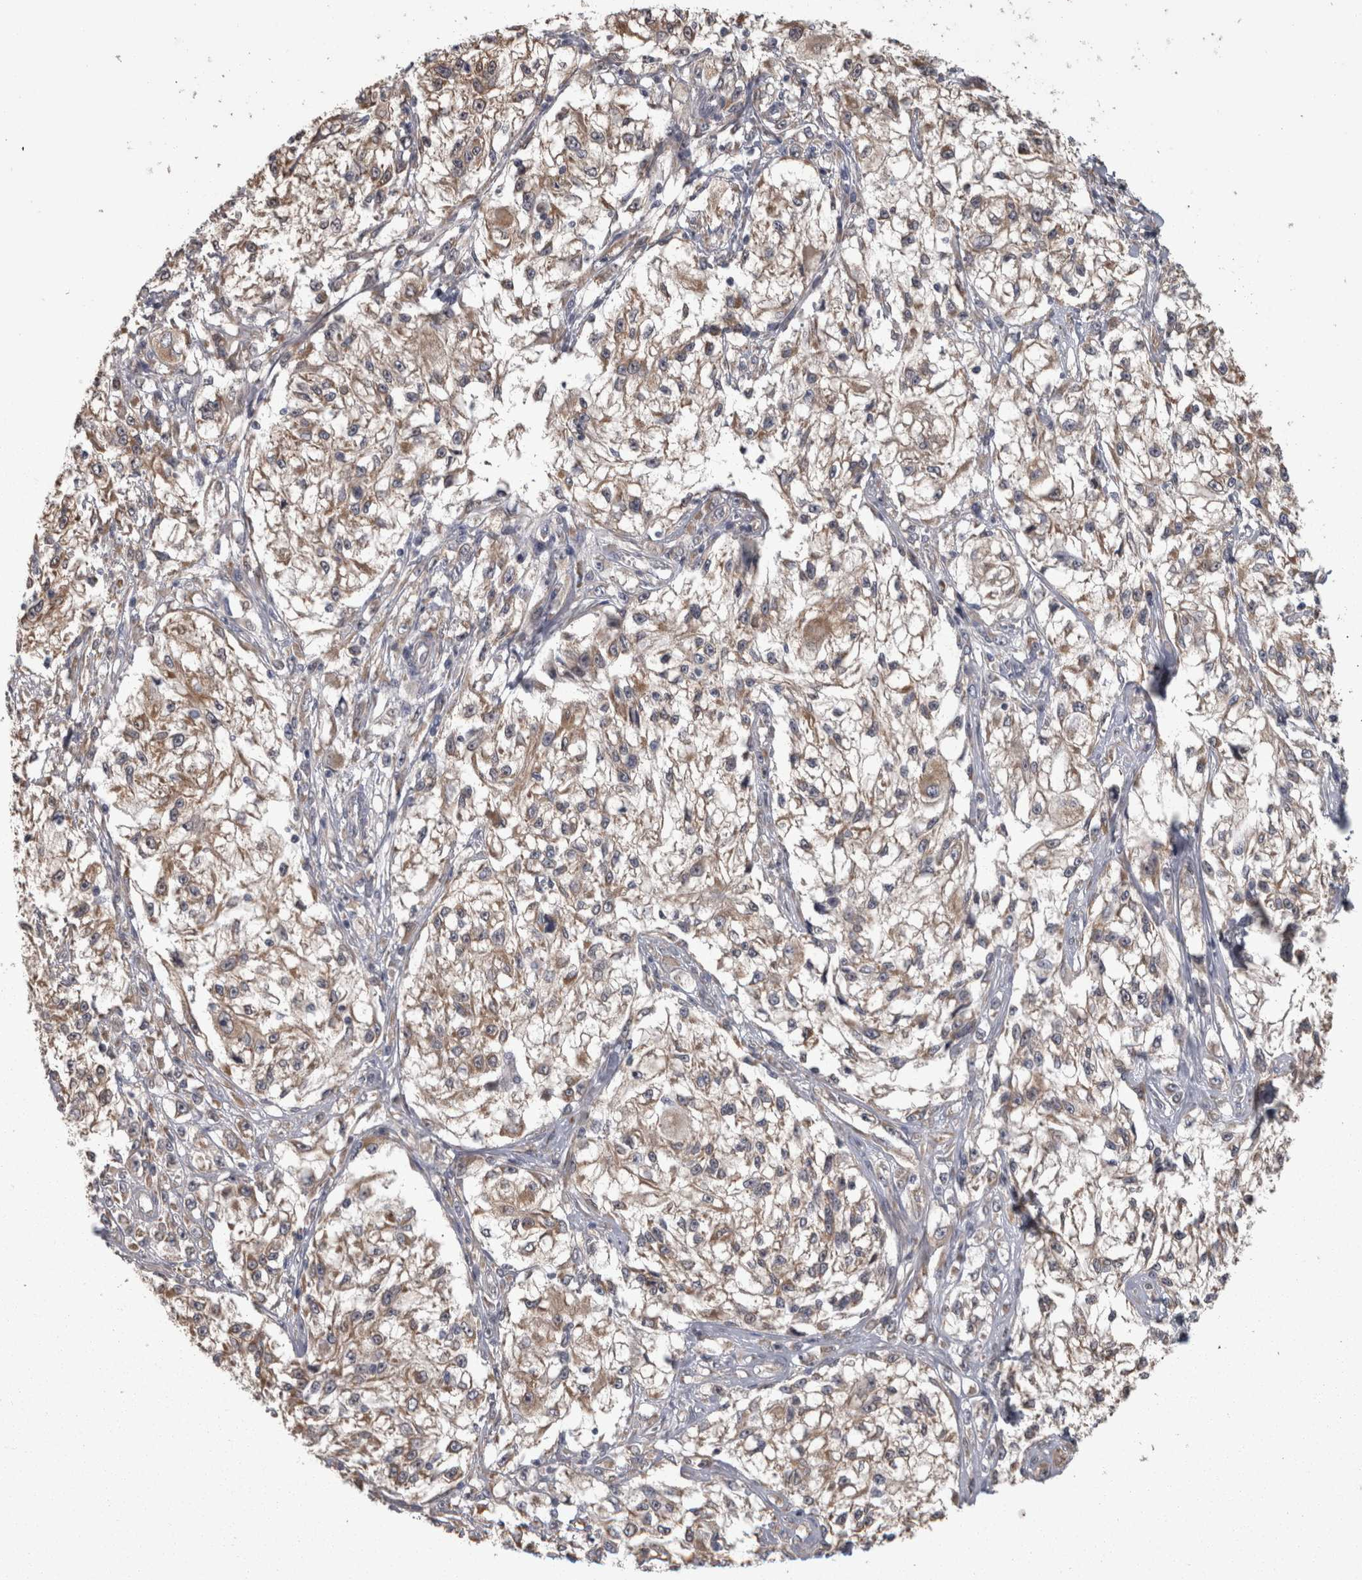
{"staining": {"intensity": "moderate", "quantity": ">75%", "location": "cytoplasmic/membranous"}, "tissue": "melanoma", "cell_type": "Tumor cells", "image_type": "cancer", "snomed": [{"axis": "morphology", "description": "Malignant melanoma, NOS"}, {"axis": "topography", "description": "Skin of head"}], "caption": "Immunohistochemical staining of human malignant melanoma exhibits moderate cytoplasmic/membranous protein expression in about >75% of tumor cells.", "gene": "DBT", "patient": {"sex": "male", "age": 83}}